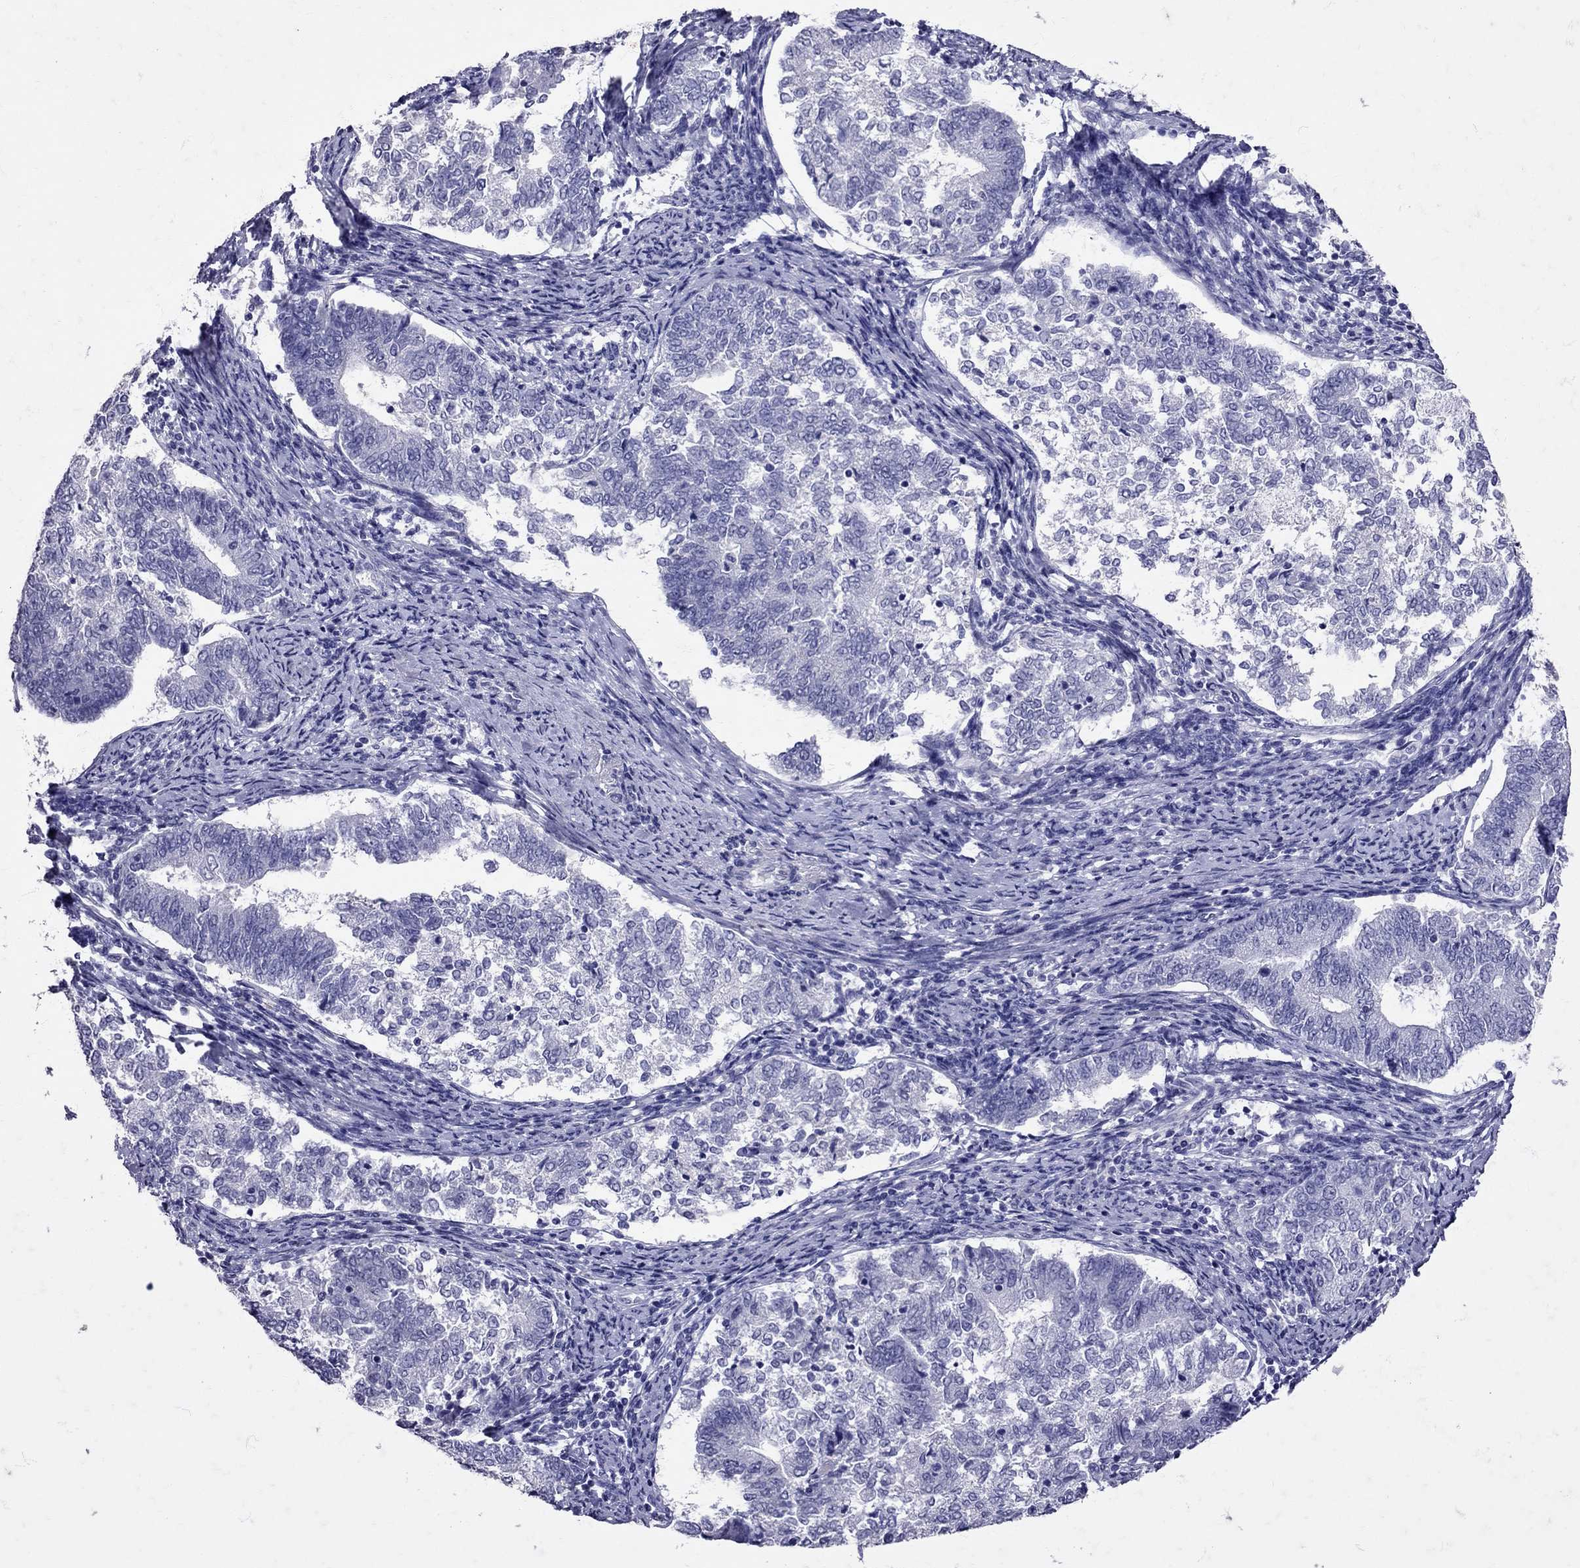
{"staining": {"intensity": "negative", "quantity": "none", "location": "none"}, "tissue": "endometrial cancer", "cell_type": "Tumor cells", "image_type": "cancer", "snomed": [{"axis": "morphology", "description": "Adenocarcinoma, NOS"}, {"axis": "topography", "description": "Endometrium"}], "caption": "Adenocarcinoma (endometrial) stained for a protein using immunohistochemistry displays no expression tumor cells.", "gene": "SST", "patient": {"sex": "female", "age": 65}}